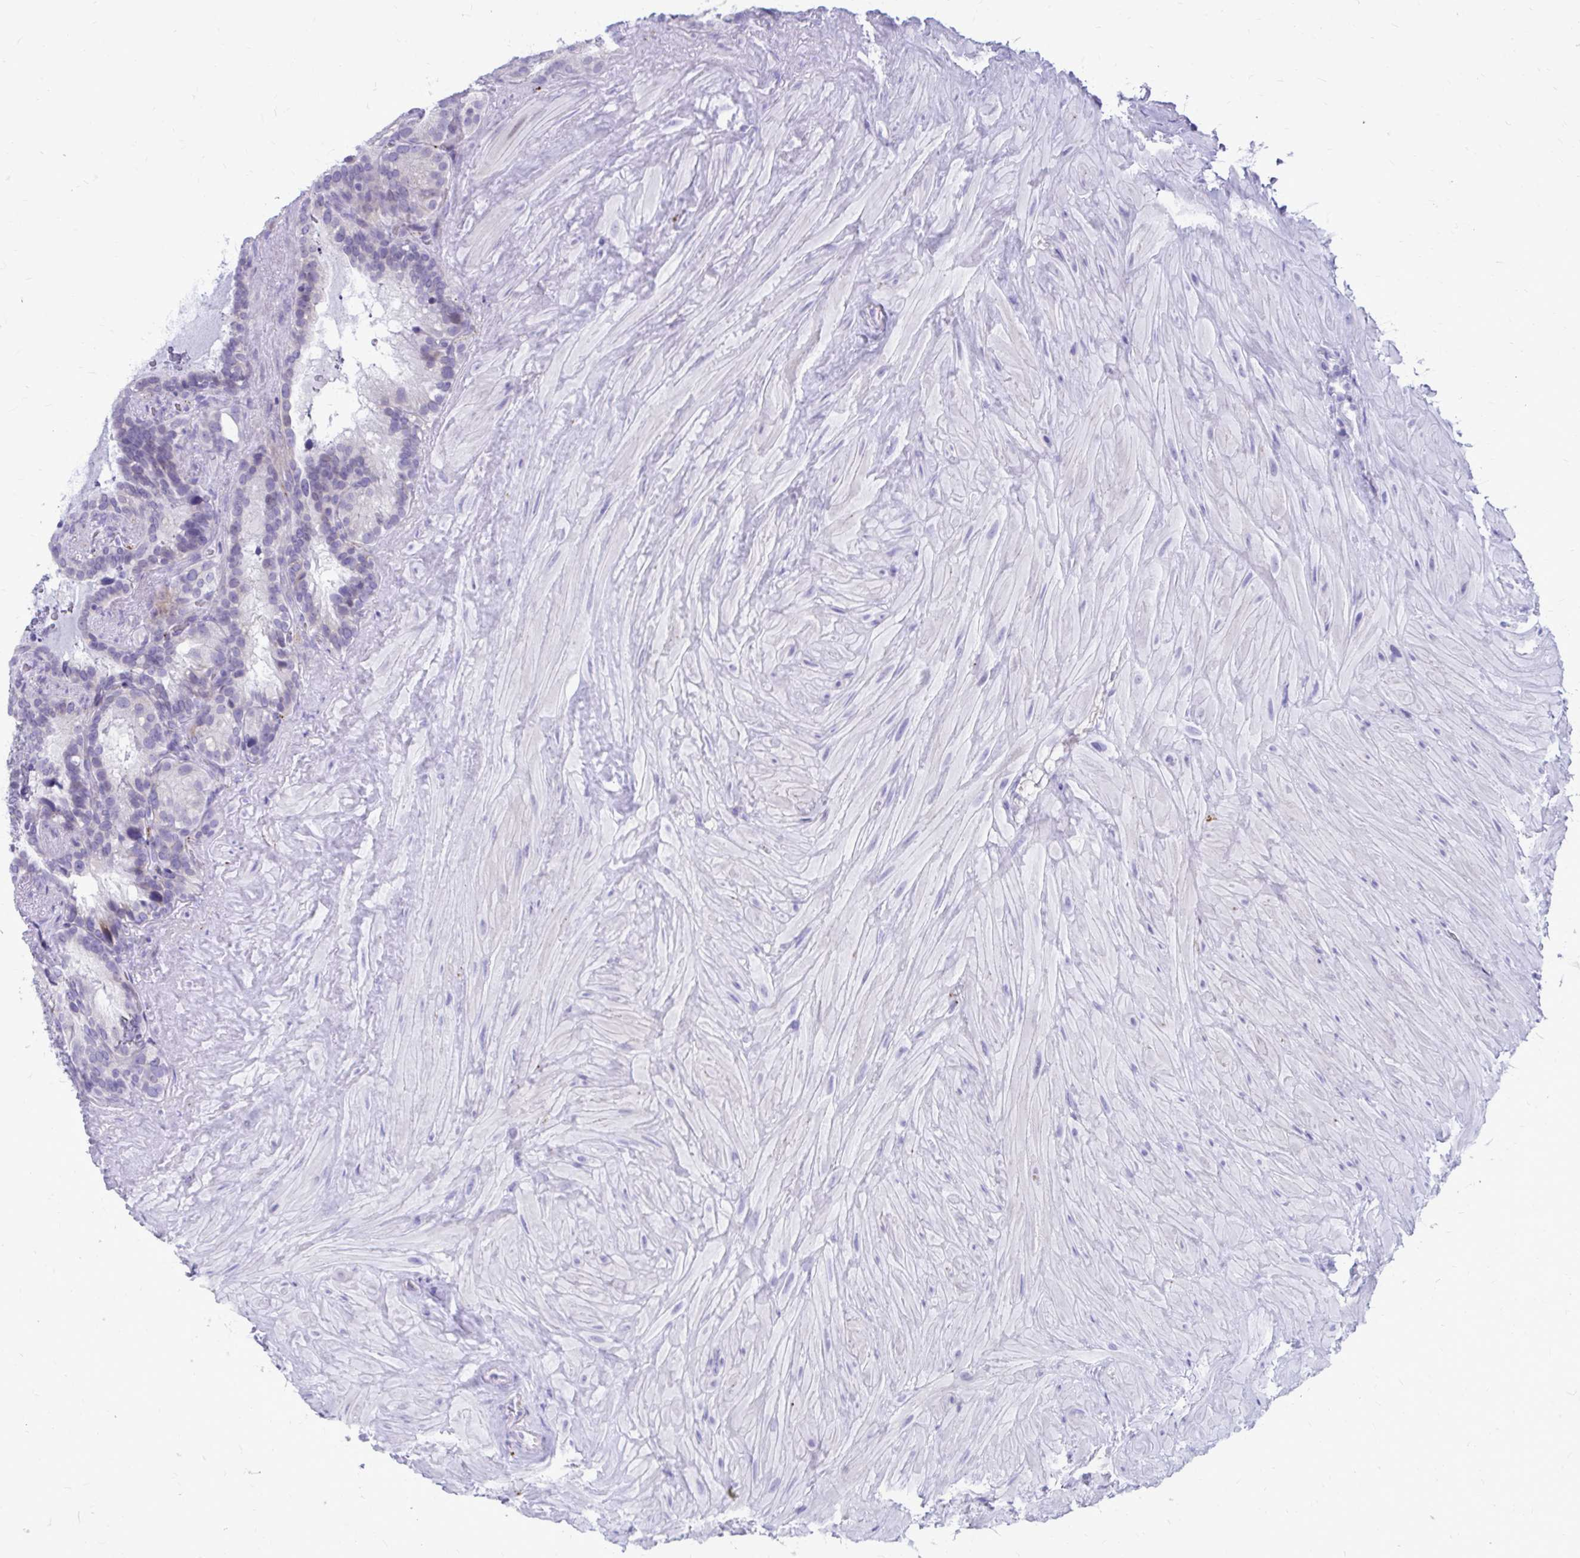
{"staining": {"intensity": "negative", "quantity": "none", "location": "none"}, "tissue": "seminal vesicle", "cell_type": "Glandular cells", "image_type": "normal", "snomed": [{"axis": "morphology", "description": "Normal tissue, NOS"}, {"axis": "topography", "description": "Seminal veicle"}], "caption": "DAB (3,3'-diaminobenzidine) immunohistochemical staining of normal seminal vesicle displays no significant expression in glandular cells.", "gene": "LCN15", "patient": {"sex": "male", "age": 60}}